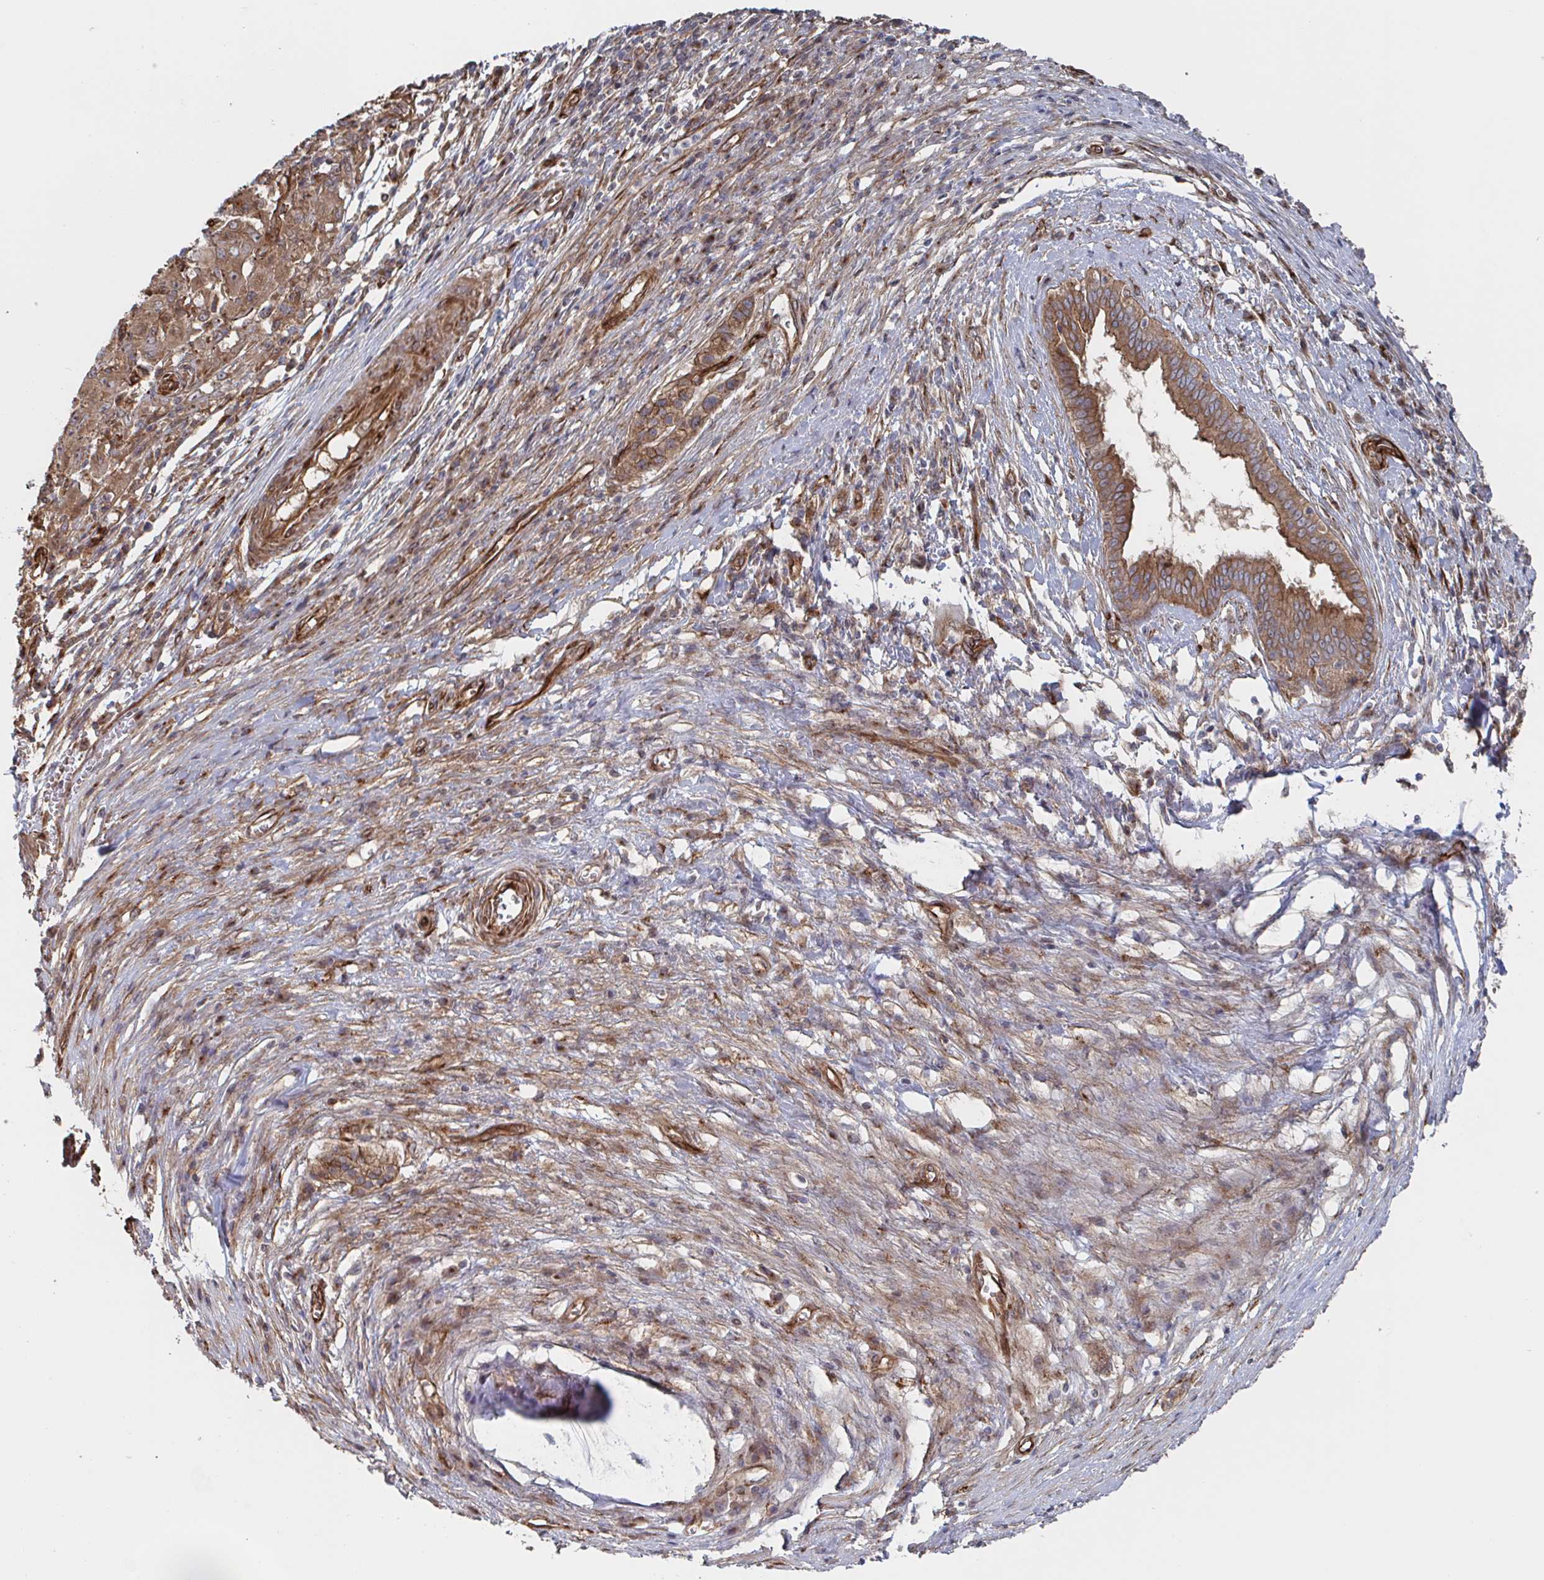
{"staining": {"intensity": "moderate", "quantity": ">75%", "location": "cytoplasmic/membranous"}, "tissue": "pancreatic cancer", "cell_type": "Tumor cells", "image_type": "cancer", "snomed": [{"axis": "morphology", "description": "Adenocarcinoma, NOS"}, {"axis": "topography", "description": "Pancreas"}], "caption": "Immunohistochemical staining of human adenocarcinoma (pancreatic) exhibits medium levels of moderate cytoplasmic/membranous protein positivity in about >75% of tumor cells.", "gene": "DVL3", "patient": {"sex": "male", "age": 63}}